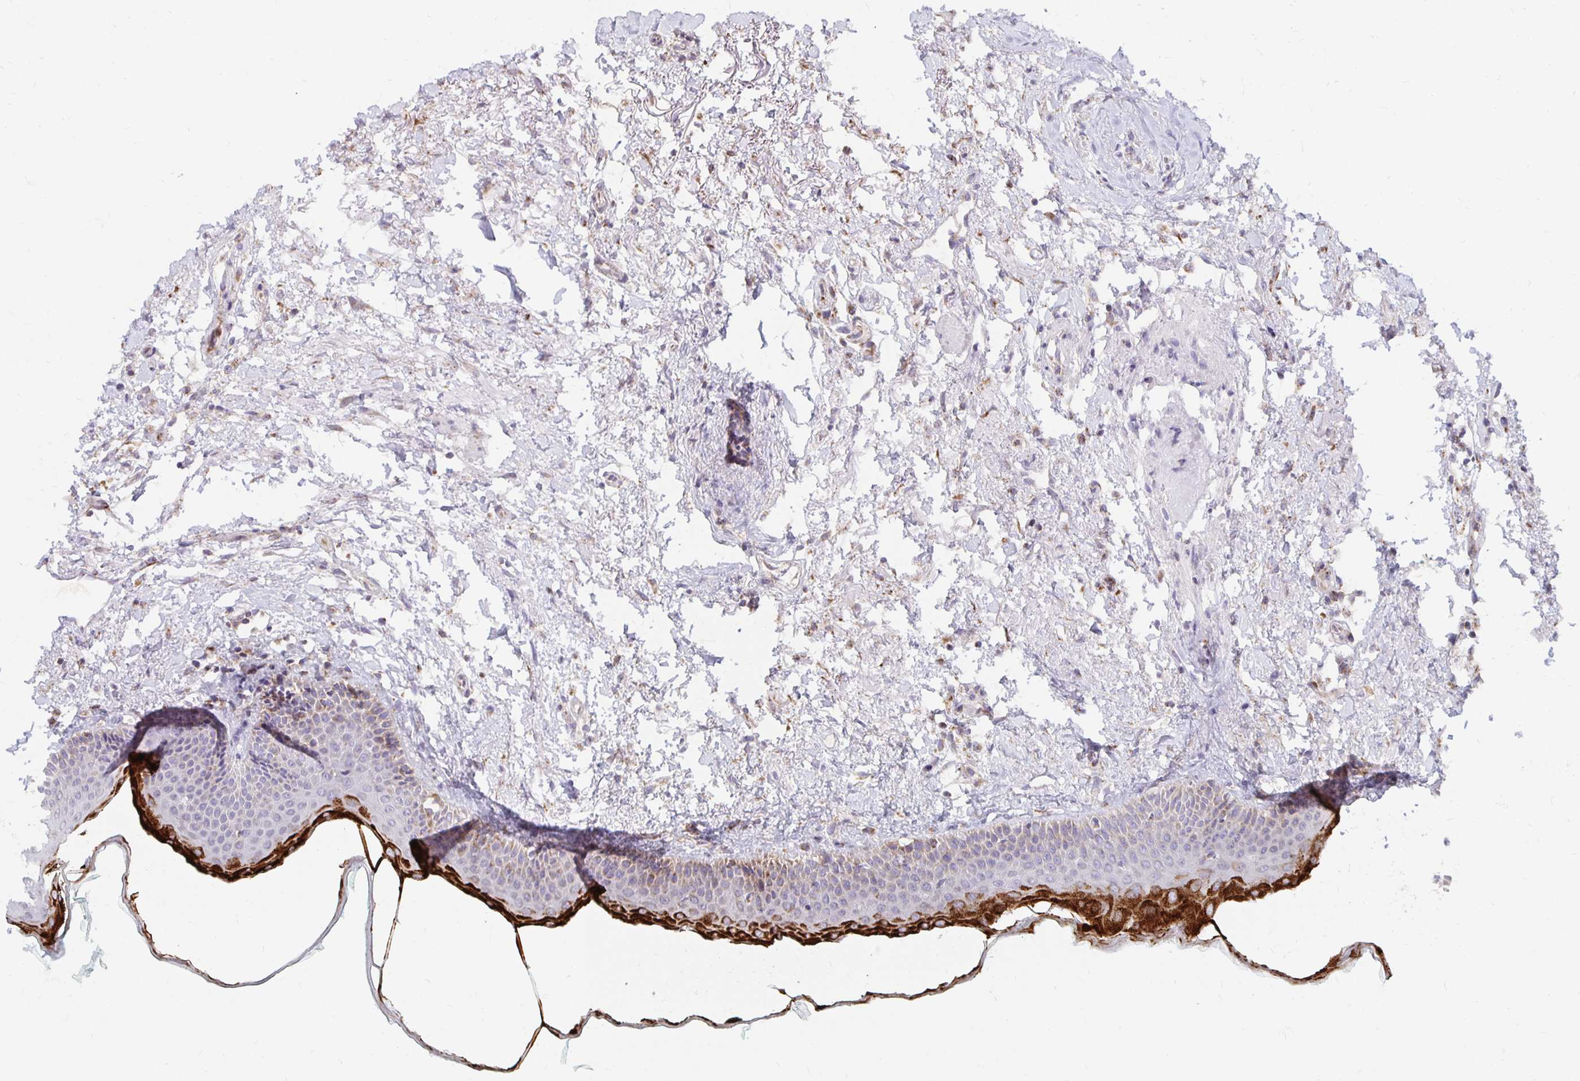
{"staining": {"intensity": "strong", "quantity": "<25%", "location": "cytoplasmic/membranous"}, "tissue": "oral mucosa", "cell_type": "Squamous epithelial cells", "image_type": "normal", "snomed": [{"axis": "morphology", "description": "Normal tissue, NOS"}, {"axis": "topography", "description": "Oral tissue"}], "caption": "Immunohistochemistry (IHC) image of benign oral mucosa: human oral mucosa stained using immunohistochemistry exhibits medium levels of strong protein expression localized specifically in the cytoplasmic/membranous of squamous epithelial cells, appearing as a cytoplasmic/membranous brown color.", "gene": "IER3", "patient": {"sex": "female", "age": 70}}